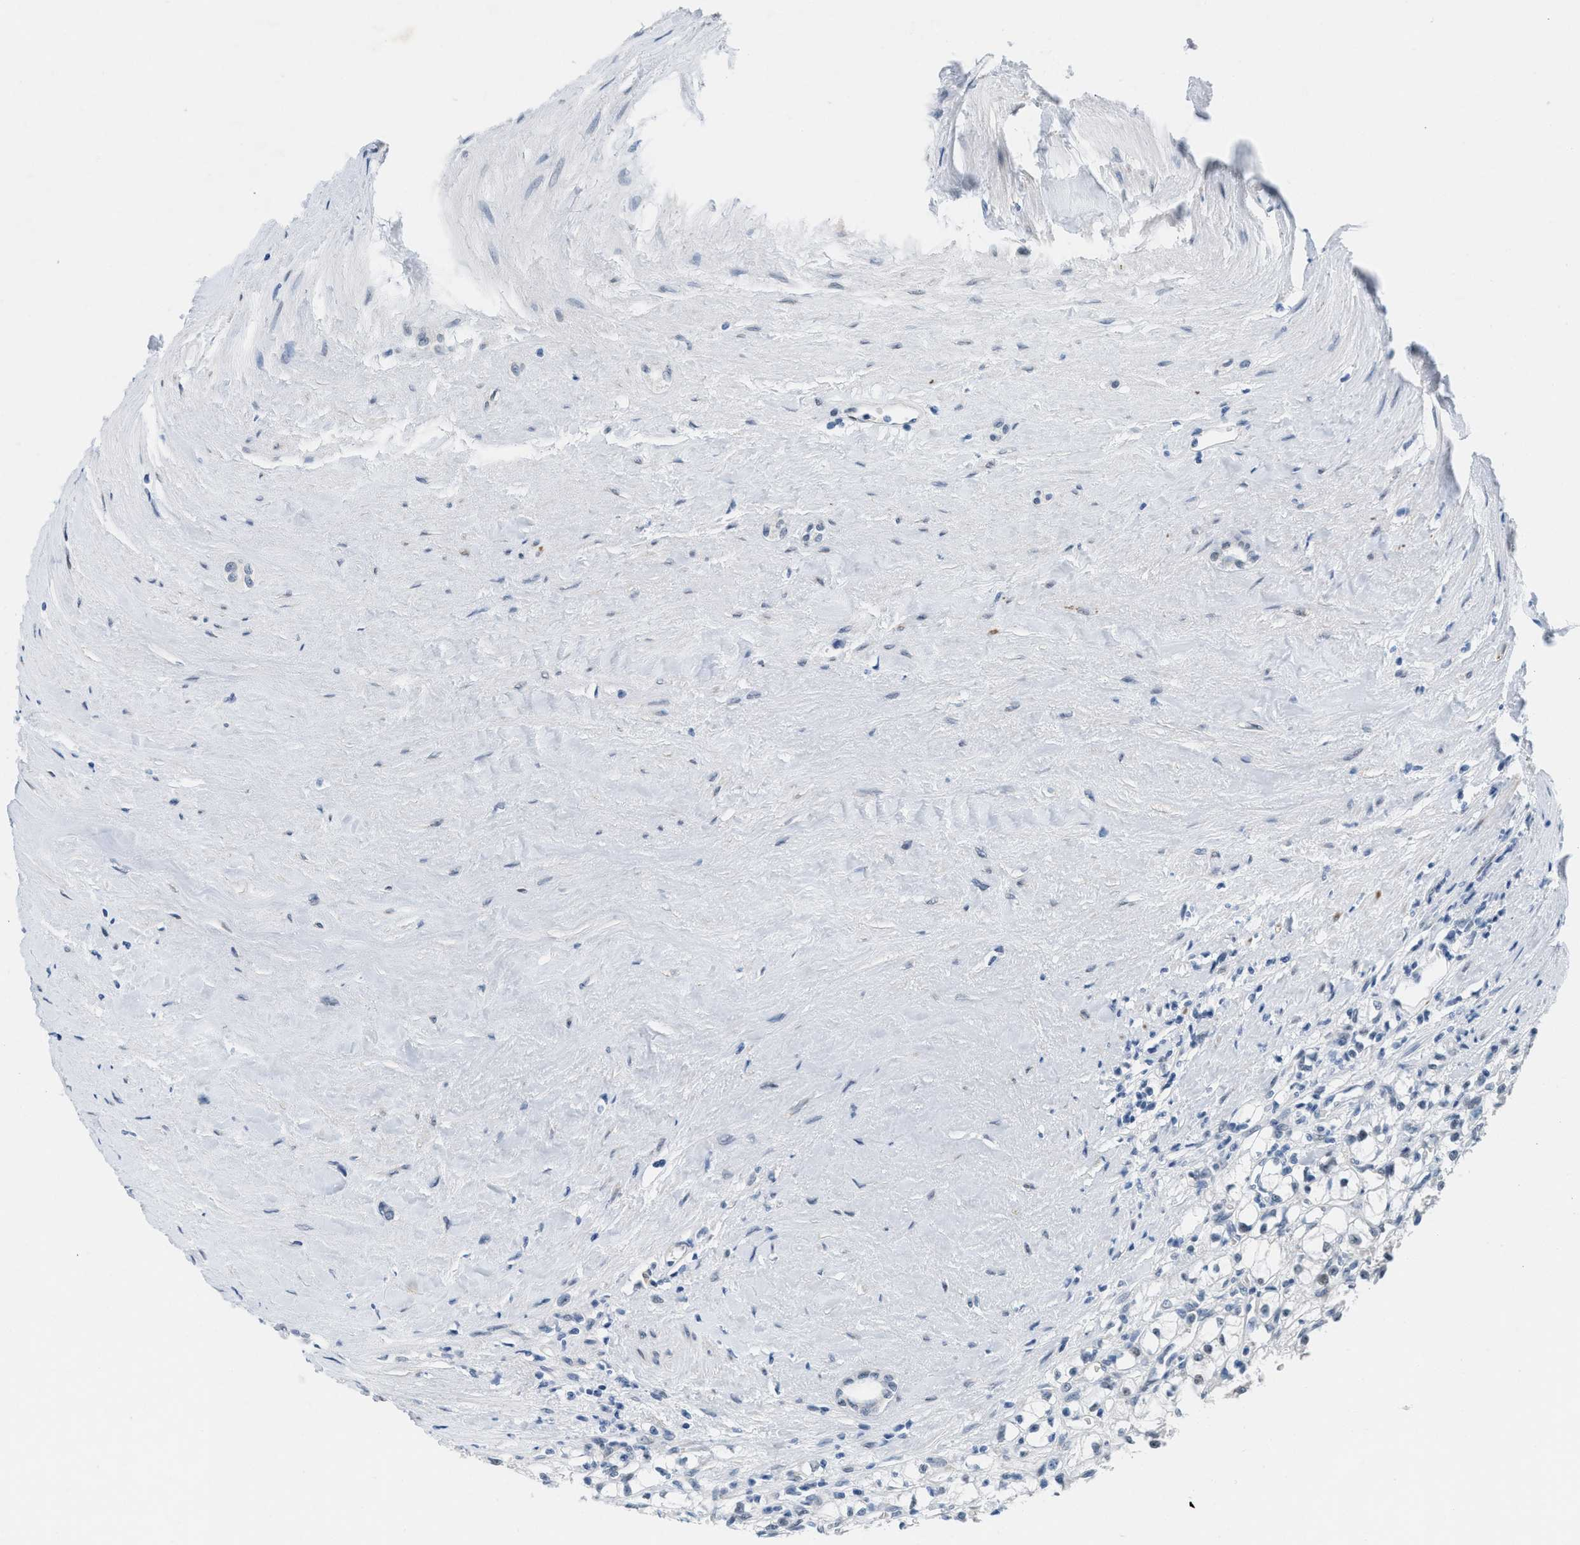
{"staining": {"intensity": "negative", "quantity": "none", "location": "none"}, "tissue": "renal cancer", "cell_type": "Tumor cells", "image_type": "cancer", "snomed": [{"axis": "morphology", "description": "Adenocarcinoma, NOS"}, {"axis": "topography", "description": "Kidney"}], "caption": "Tumor cells are negative for protein expression in human renal cancer.", "gene": "HS3ST2", "patient": {"sex": "male", "age": 56}}